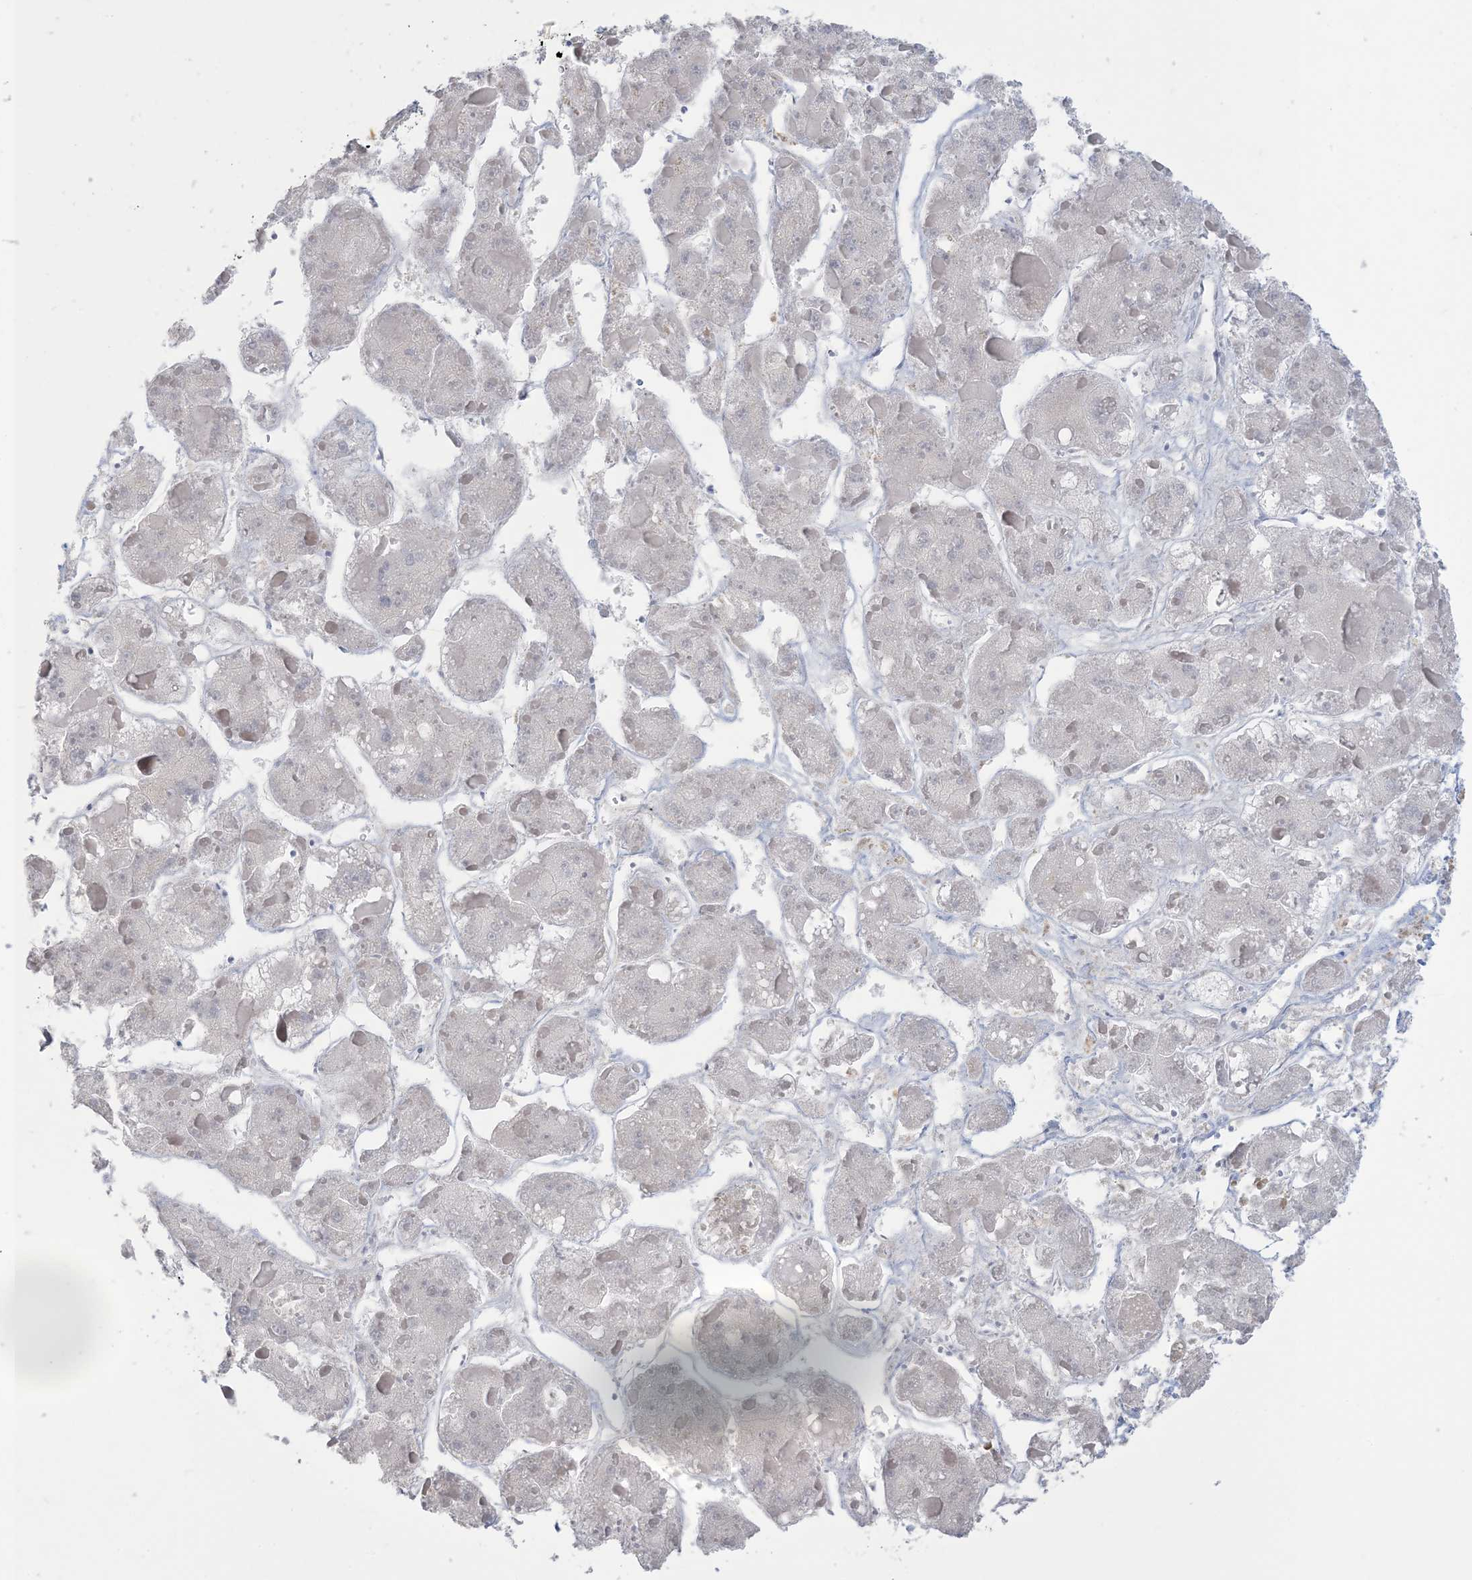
{"staining": {"intensity": "negative", "quantity": "none", "location": "none"}, "tissue": "liver cancer", "cell_type": "Tumor cells", "image_type": "cancer", "snomed": [{"axis": "morphology", "description": "Carcinoma, Hepatocellular, NOS"}, {"axis": "topography", "description": "Liver"}], "caption": "The immunohistochemistry photomicrograph has no significant staining in tumor cells of liver cancer tissue. Brightfield microscopy of immunohistochemistry stained with DAB (3,3'-diaminobenzidine) (brown) and hematoxylin (blue), captured at high magnification.", "gene": "KIF3A", "patient": {"sex": "female", "age": 73}}